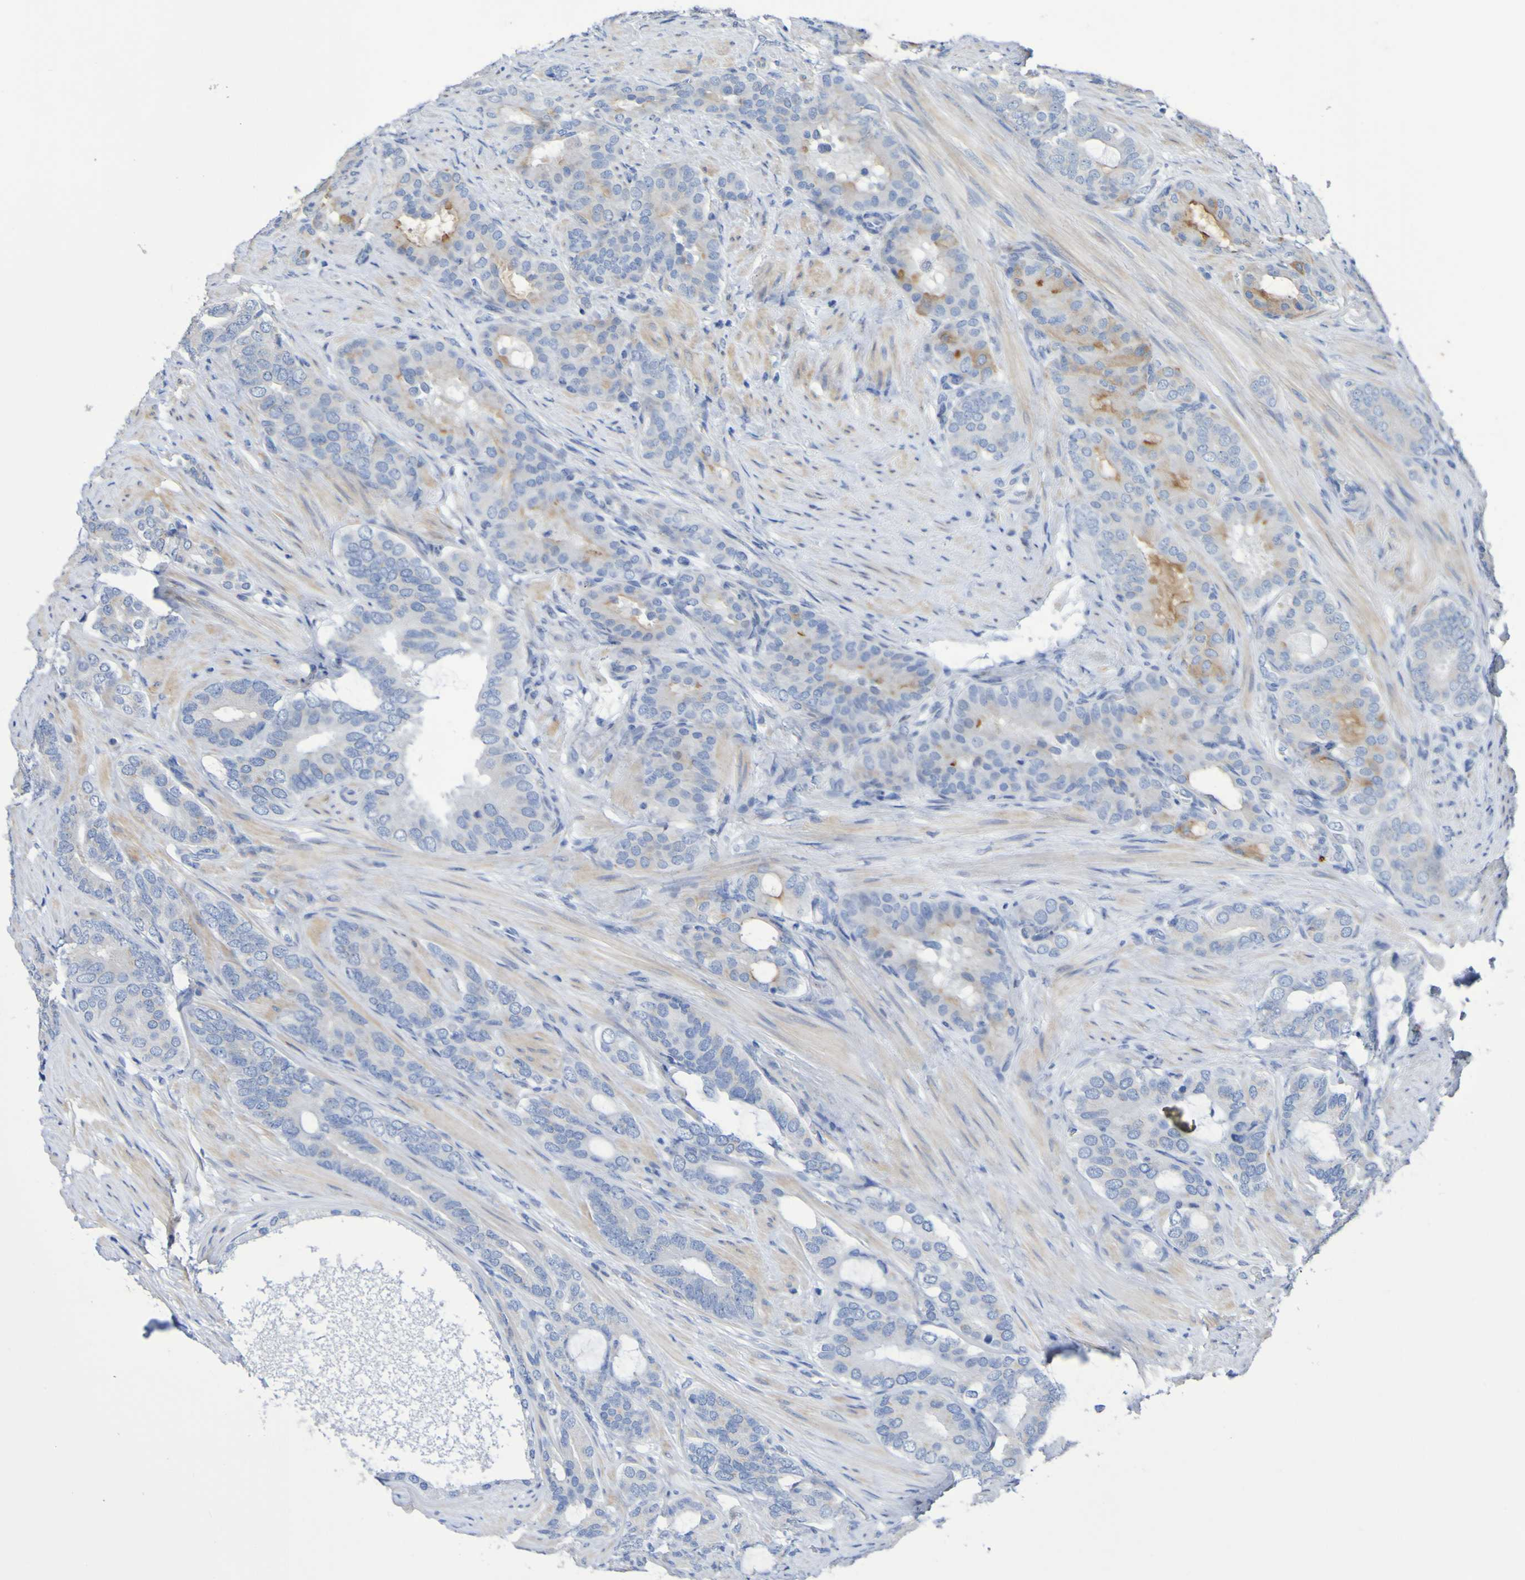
{"staining": {"intensity": "moderate", "quantity": "<25%", "location": "cytoplasmic/membranous"}, "tissue": "prostate cancer", "cell_type": "Tumor cells", "image_type": "cancer", "snomed": [{"axis": "morphology", "description": "Adenocarcinoma, Low grade"}, {"axis": "topography", "description": "Prostate"}], "caption": "Immunohistochemical staining of prostate cancer (adenocarcinoma (low-grade)) demonstrates moderate cytoplasmic/membranous protein expression in about <25% of tumor cells.", "gene": "C11orf24", "patient": {"sex": "male", "age": 63}}